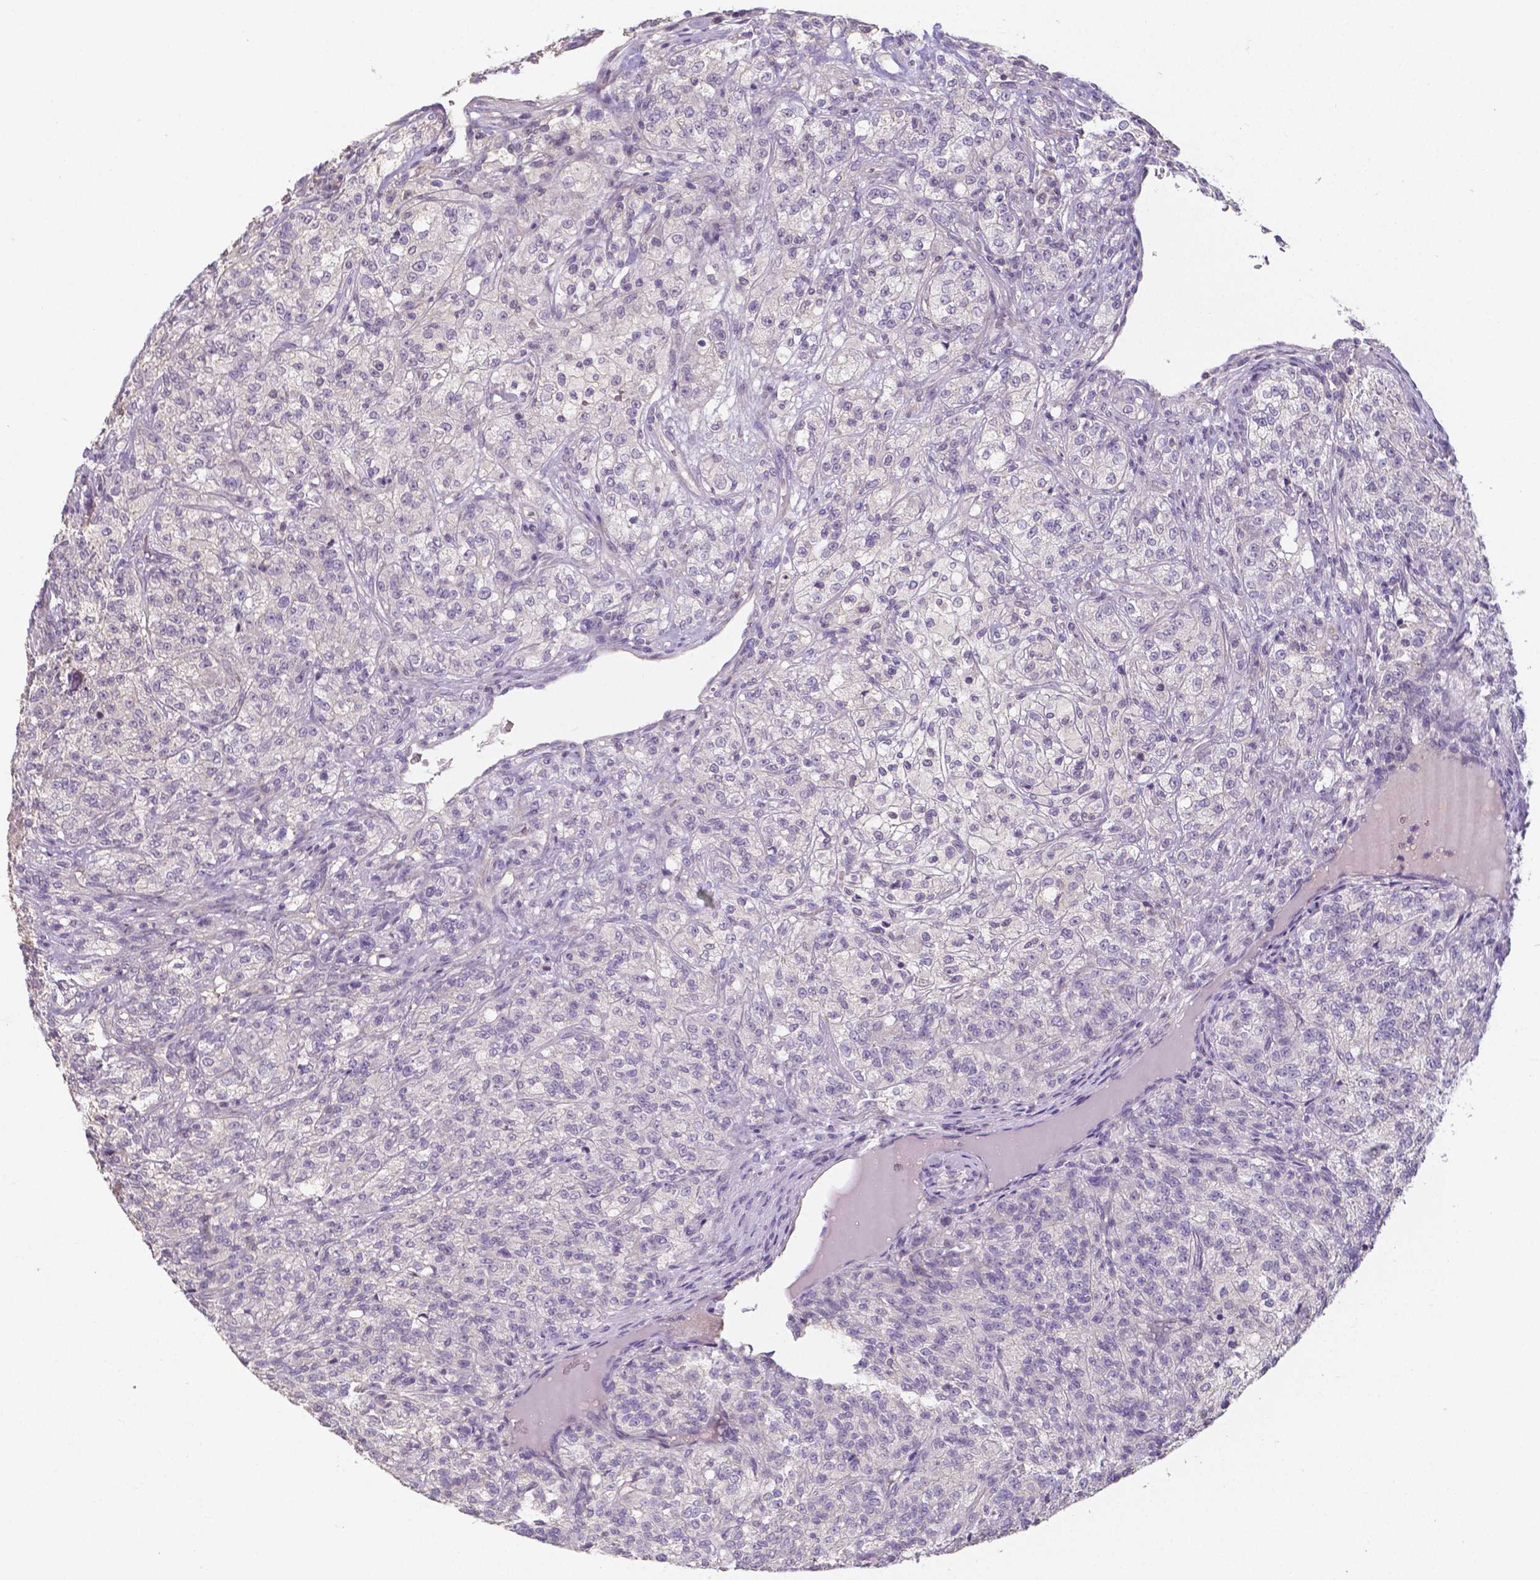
{"staining": {"intensity": "negative", "quantity": "none", "location": "none"}, "tissue": "renal cancer", "cell_type": "Tumor cells", "image_type": "cancer", "snomed": [{"axis": "morphology", "description": "Adenocarcinoma, NOS"}, {"axis": "topography", "description": "Kidney"}], "caption": "Renal cancer was stained to show a protein in brown. There is no significant staining in tumor cells.", "gene": "CRMP1", "patient": {"sex": "female", "age": 63}}